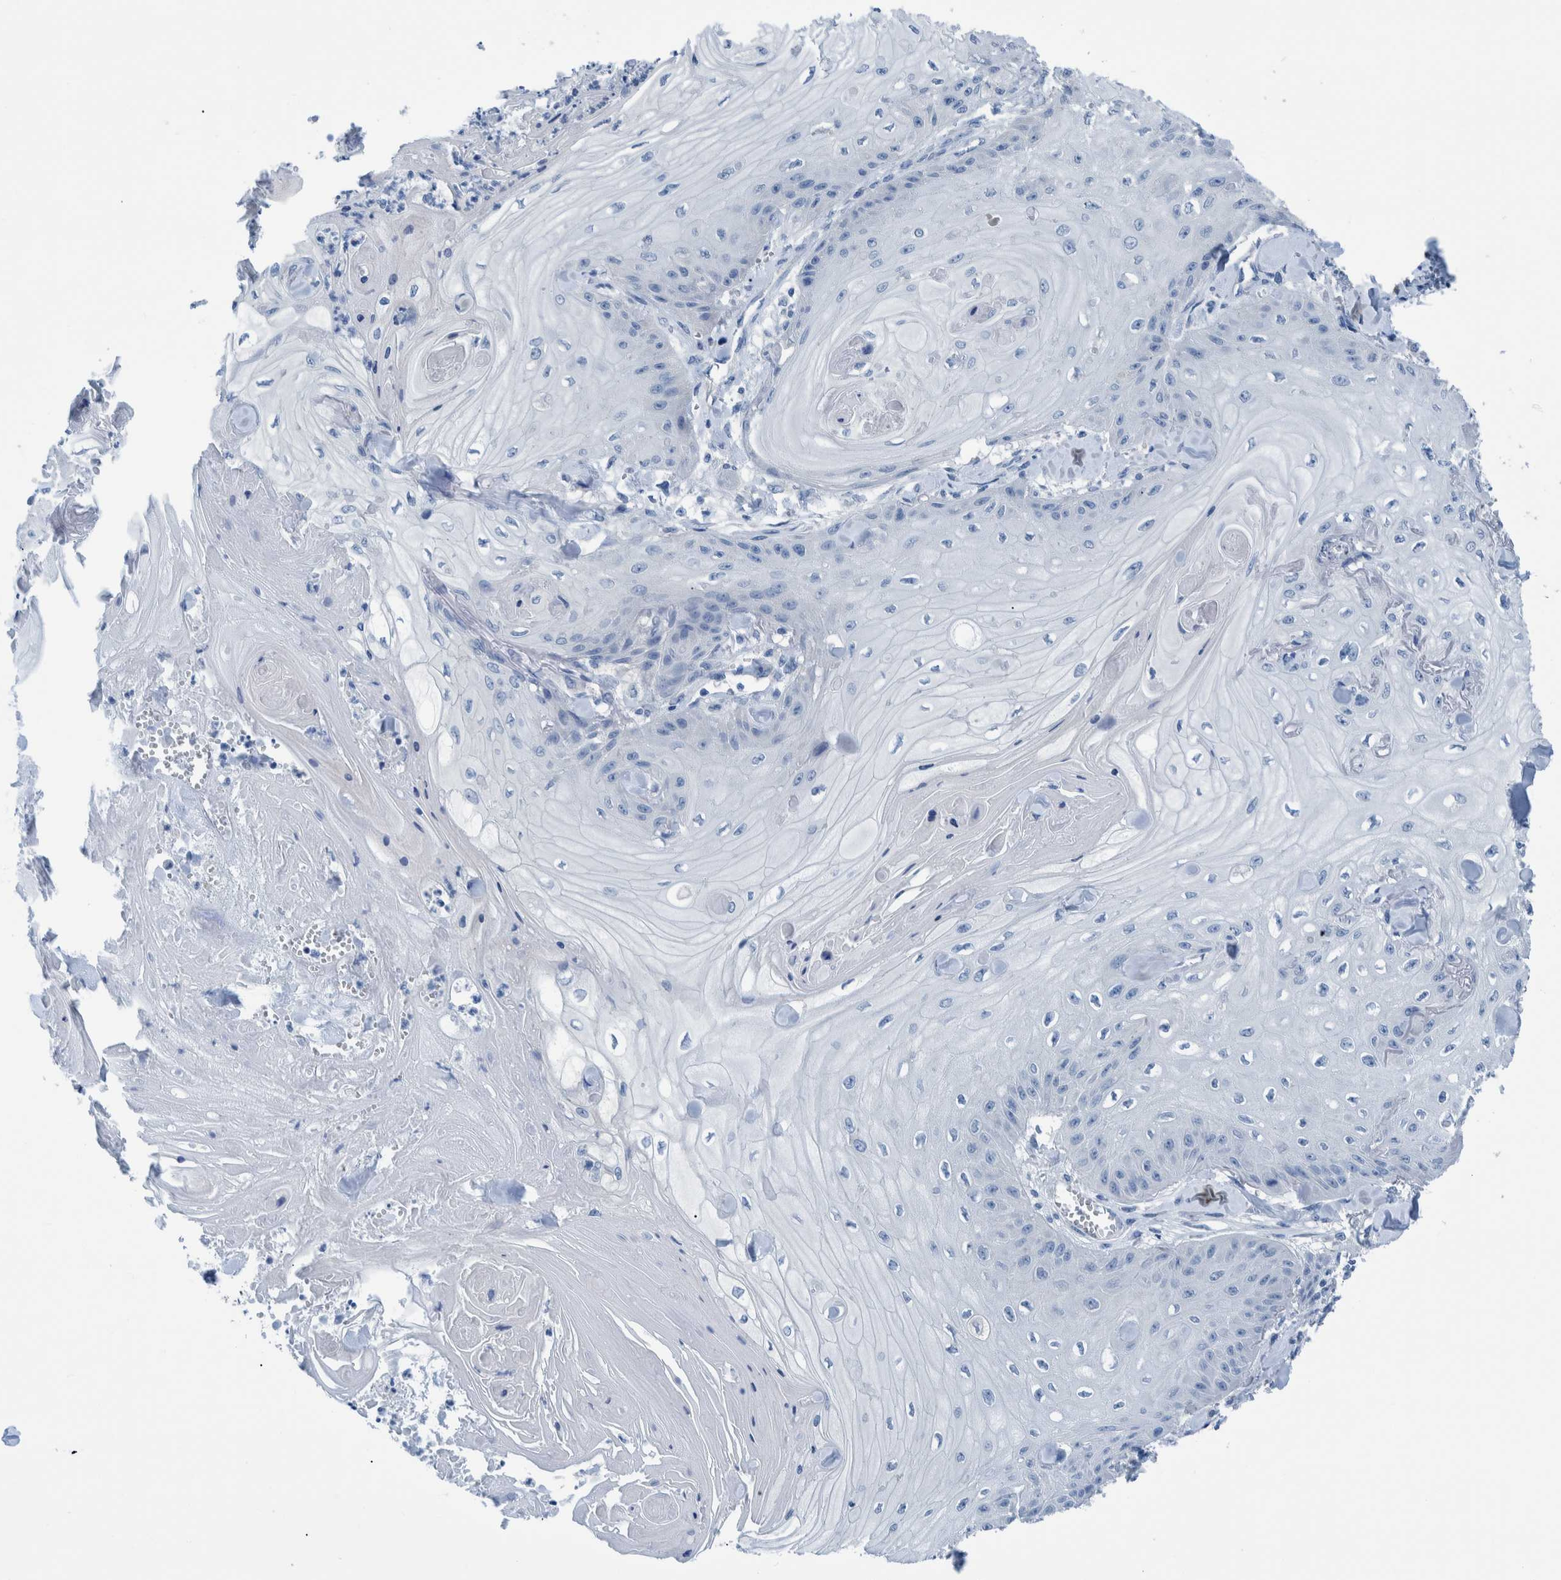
{"staining": {"intensity": "negative", "quantity": "none", "location": "none"}, "tissue": "skin cancer", "cell_type": "Tumor cells", "image_type": "cancer", "snomed": [{"axis": "morphology", "description": "Squamous cell carcinoma, NOS"}, {"axis": "topography", "description": "Skin"}], "caption": "An immunohistochemistry (IHC) image of skin cancer (squamous cell carcinoma) is shown. There is no staining in tumor cells of skin cancer (squamous cell carcinoma).", "gene": "IDO1", "patient": {"sex": "male", "age": 74}}